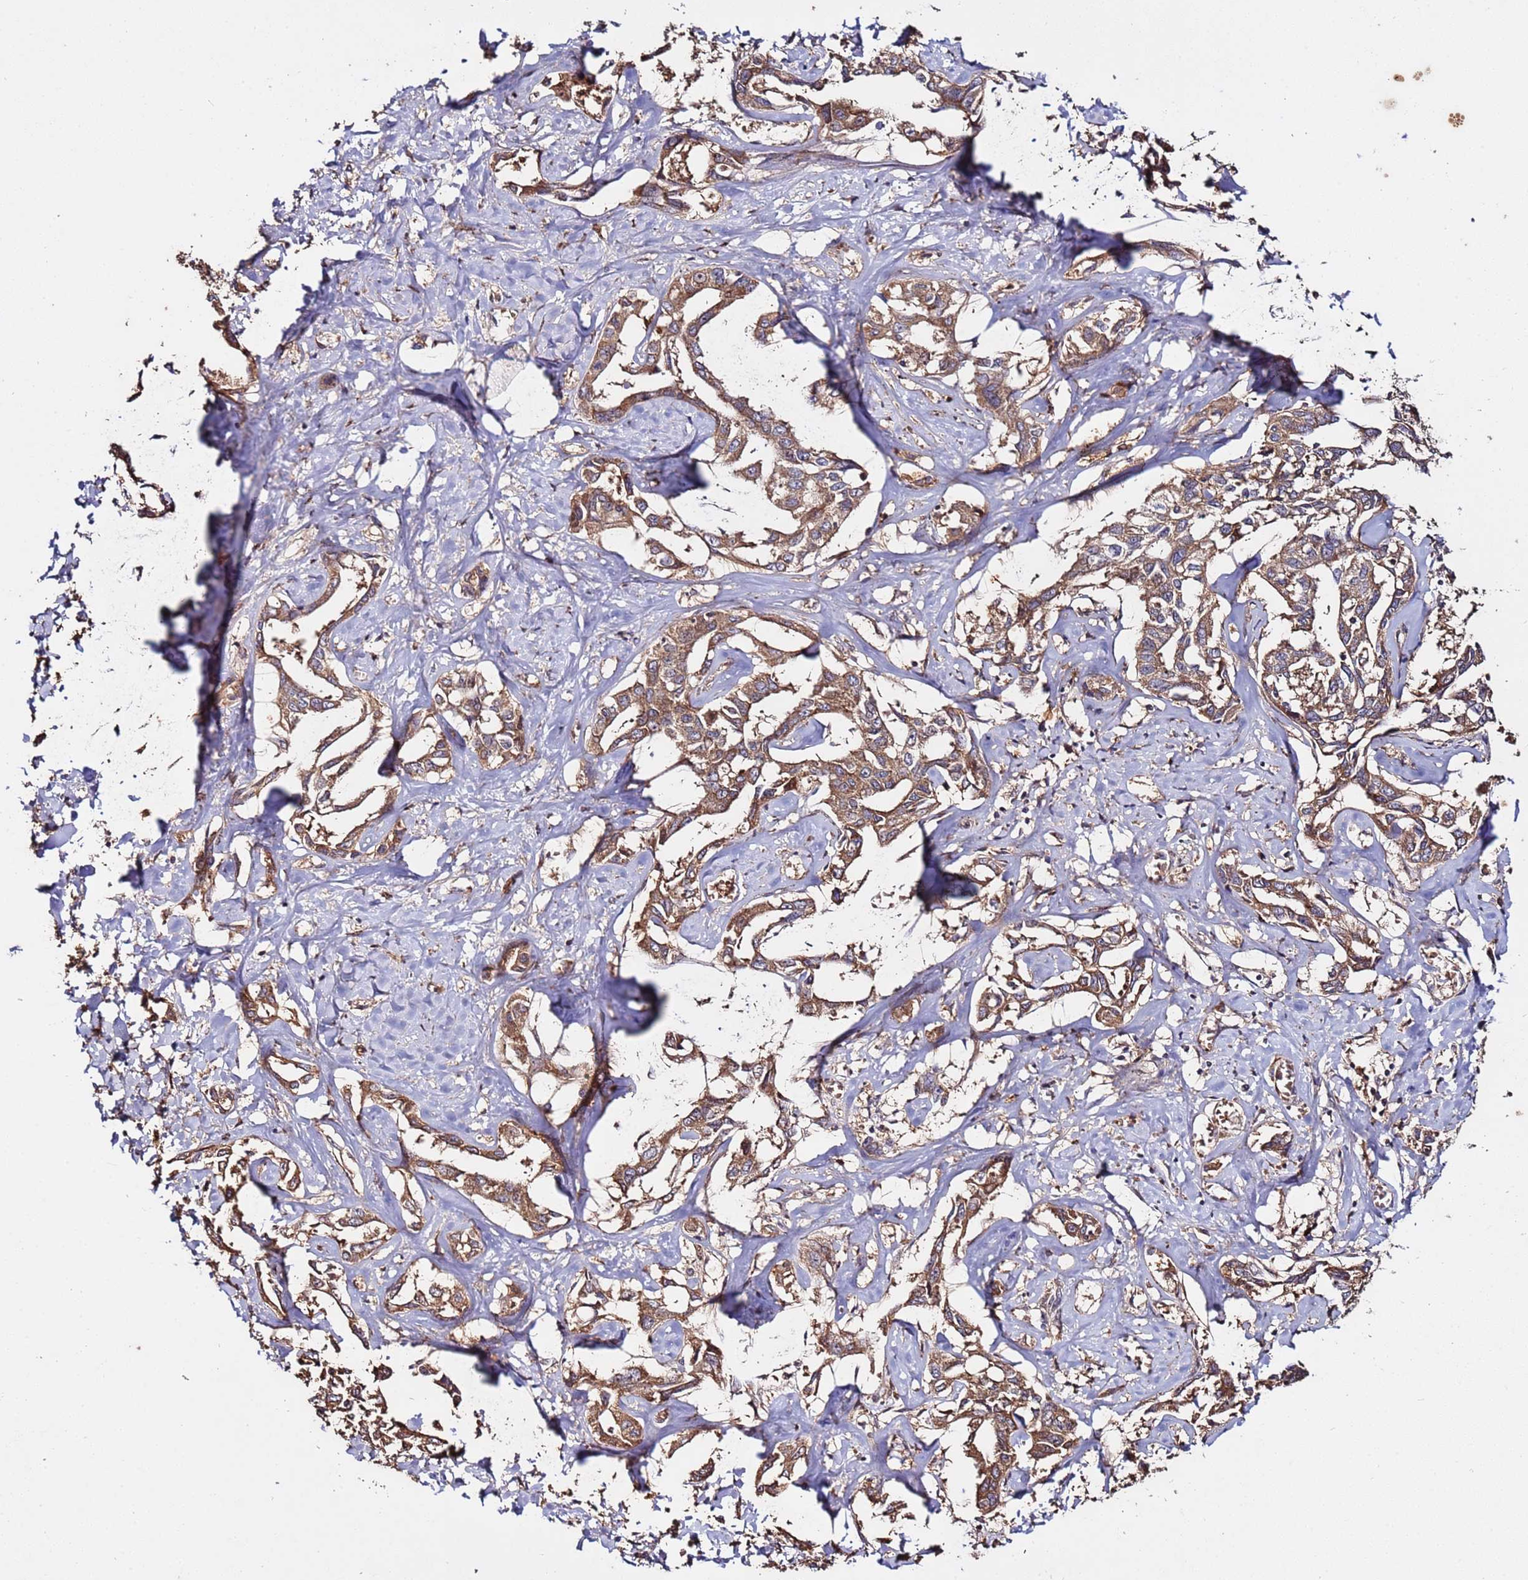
{"staining": {"intensity": "moderate", "quantity": ">75%", "location": "cytoplasmic/membranous"}, "tissue": "liver cancer", "cell_type": "Tumor cells", "image_type": "cancer", "snomed": [{"axis": "morphology", "description": "Cholangiocarcinoma"}, {"axis": "topography", "description": "Liver"}], "caption": "Brown immunohistochemical staining in liver cancer reveals moderate cytoplasmic/membranous expression in about >75% of tumor cells.", "gene": "RPS15A", "patient": {"sex": "male", "age": 59}}